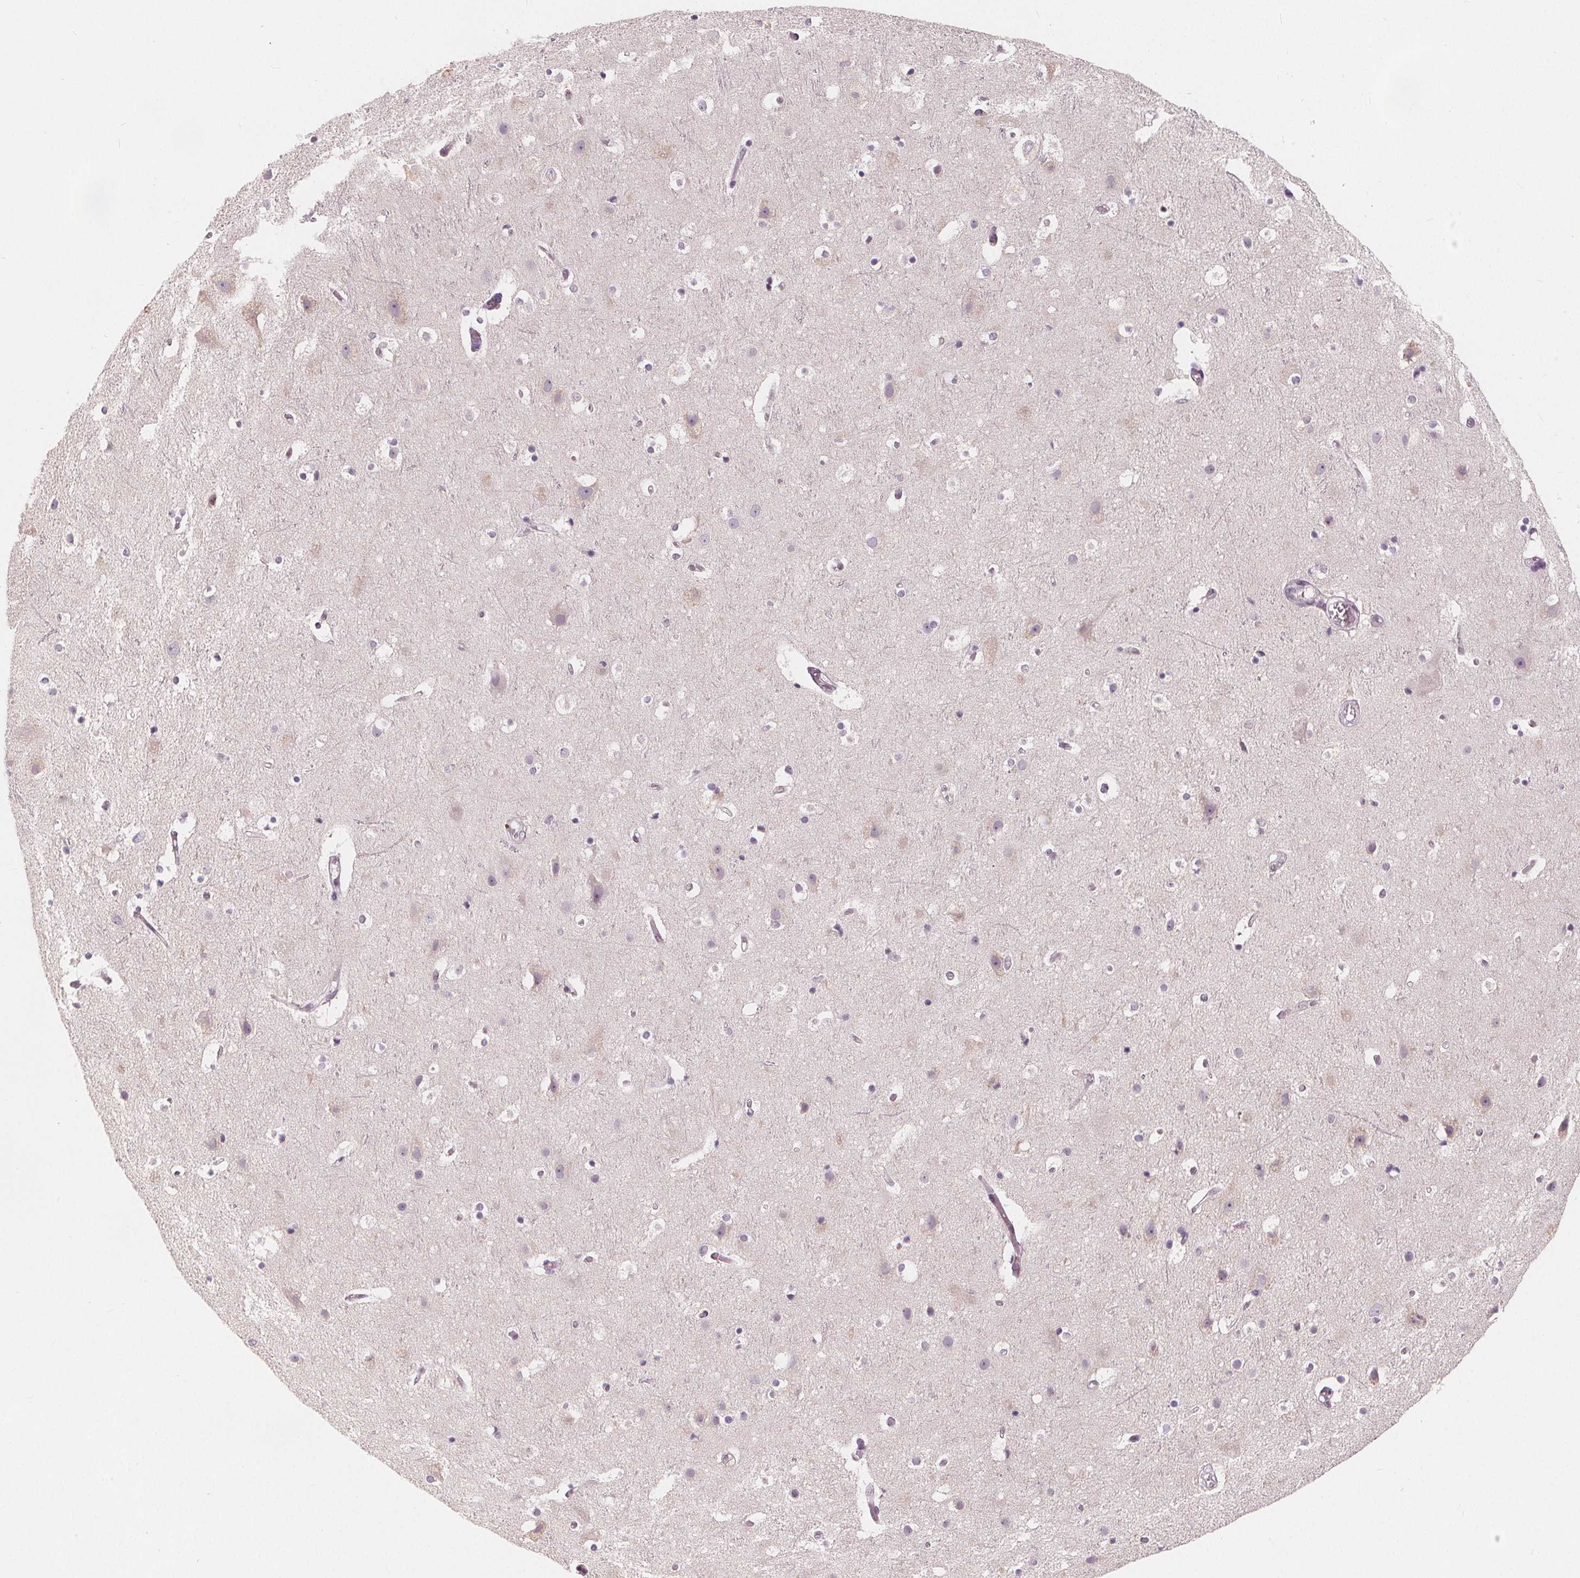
{"staining": {"intensity": "weak", "quantity": ">75%", "location": "cytoplasmic/membranous"}, "tissue": "cerebral cortex", "cell_type": "Endothelial cells", "image_type": "normal", "snomed": [{"axis": "morphology", "description": "Normal tissue, NOS"}, {"axis": "topography", "description": "Cerebral cortex"}], "caption": "Immunohistochemical staining of unremarkable cerebral cortex reveals low levels of weak cytoplasmic/membranous staining in approximately >75% of endothelial cells. Nuclei are stained in blue.", "gene": "DRC3", "patient": {"sex": "female", "age": 52}}